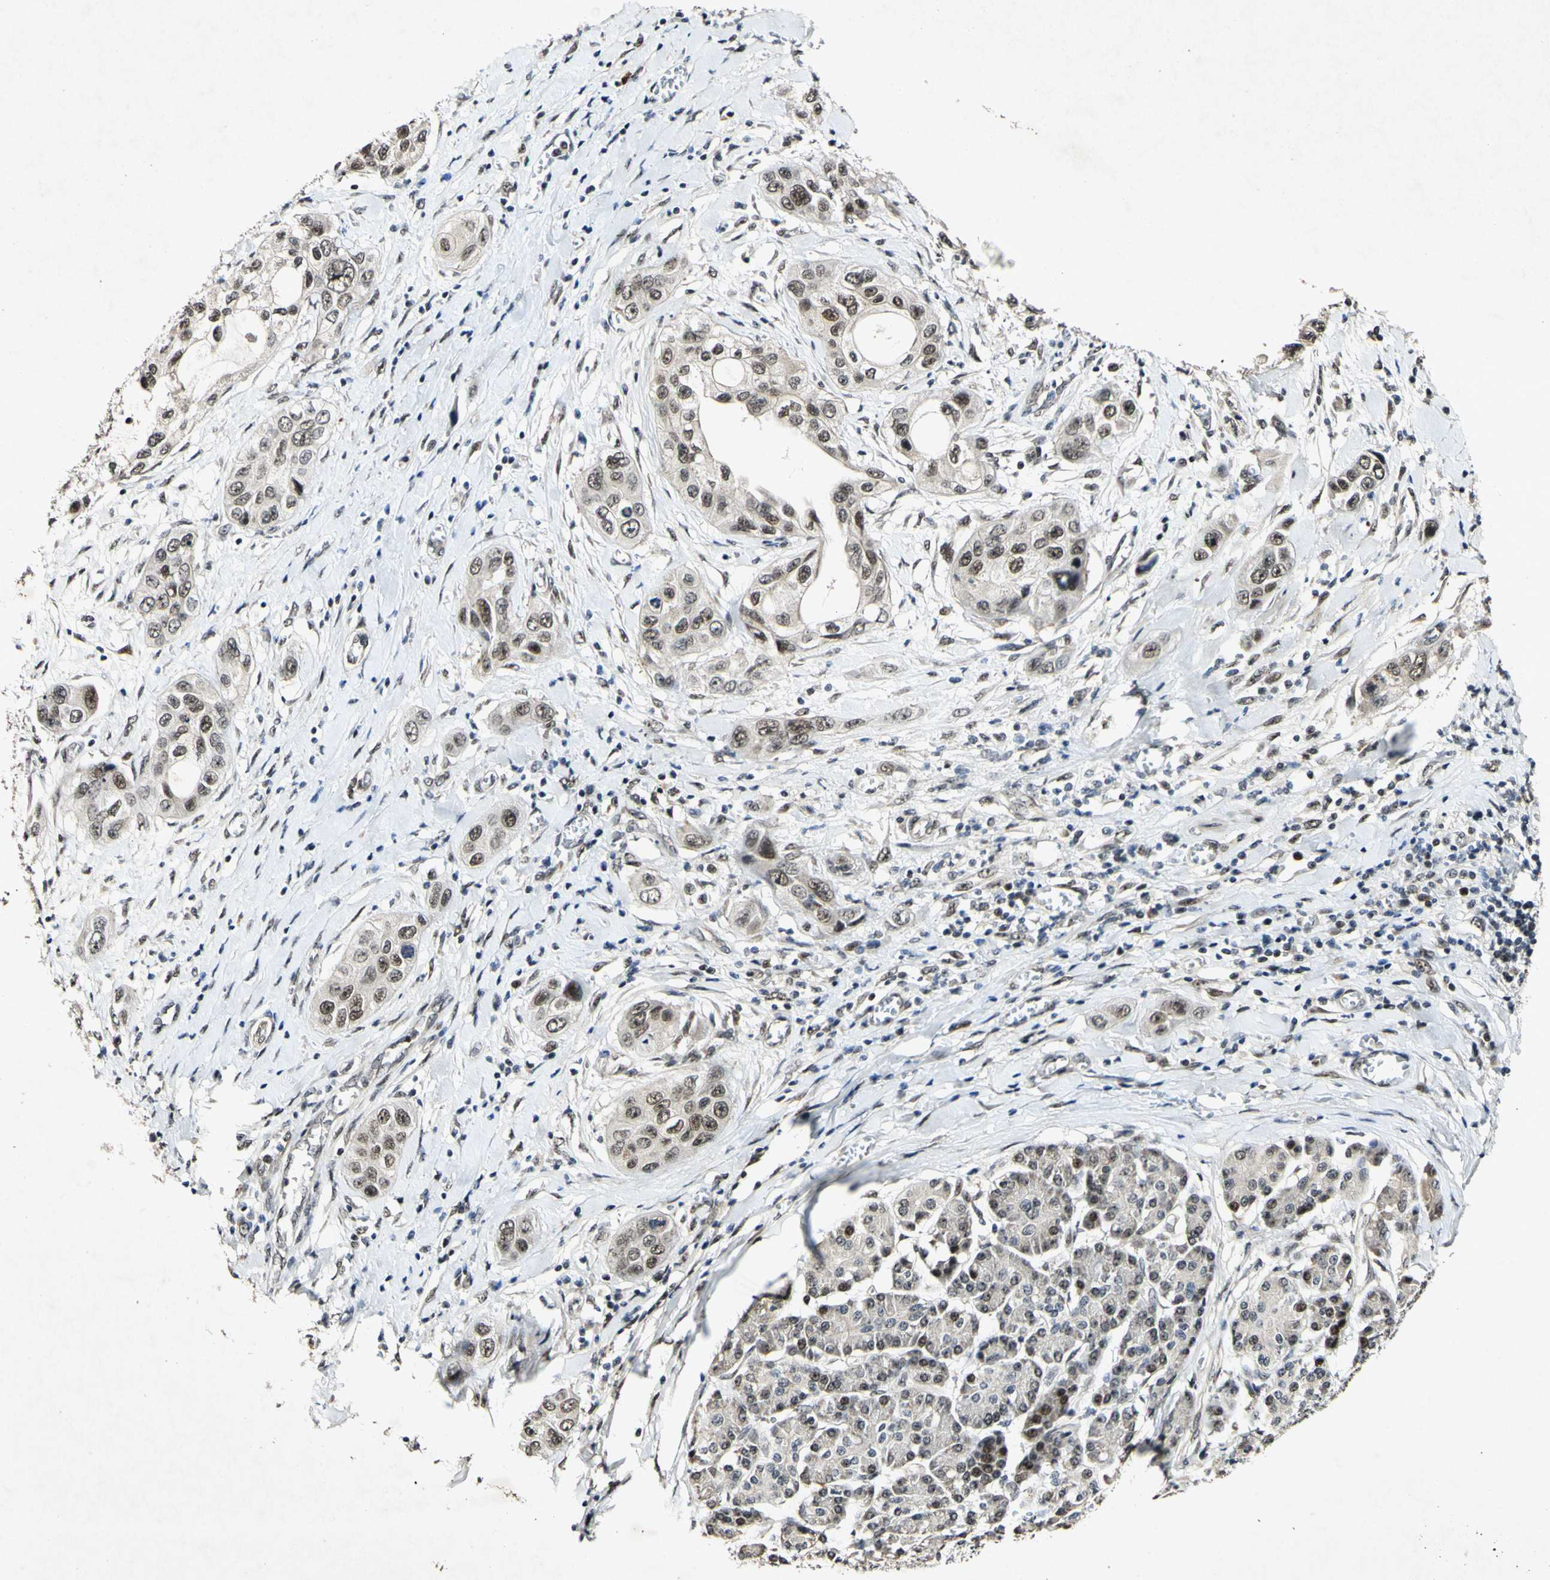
{"staining": {"intensity": "moderate", "quantity": ">75%", "location": "cytoplasmic/membranous,nuclear"}, "tissue": "pancreatic cancer", "cell_type": "Tumor cells", "image_type": "cancer", "snomed": [{"axis": "morphology", "description": "Adenocarcinoma, NOS"}, {"axis": "topography", "description": "Pancreas"}], "caption": "Approximately >75% of tumor cells in pancreatic cancer reveal moderate cytoplasmic/membranous and nuclear protein staining as visualized by brown immunohistochemical staining.", "gene": "POLR2F", "patient": {"sex": "female", "age": 70}}